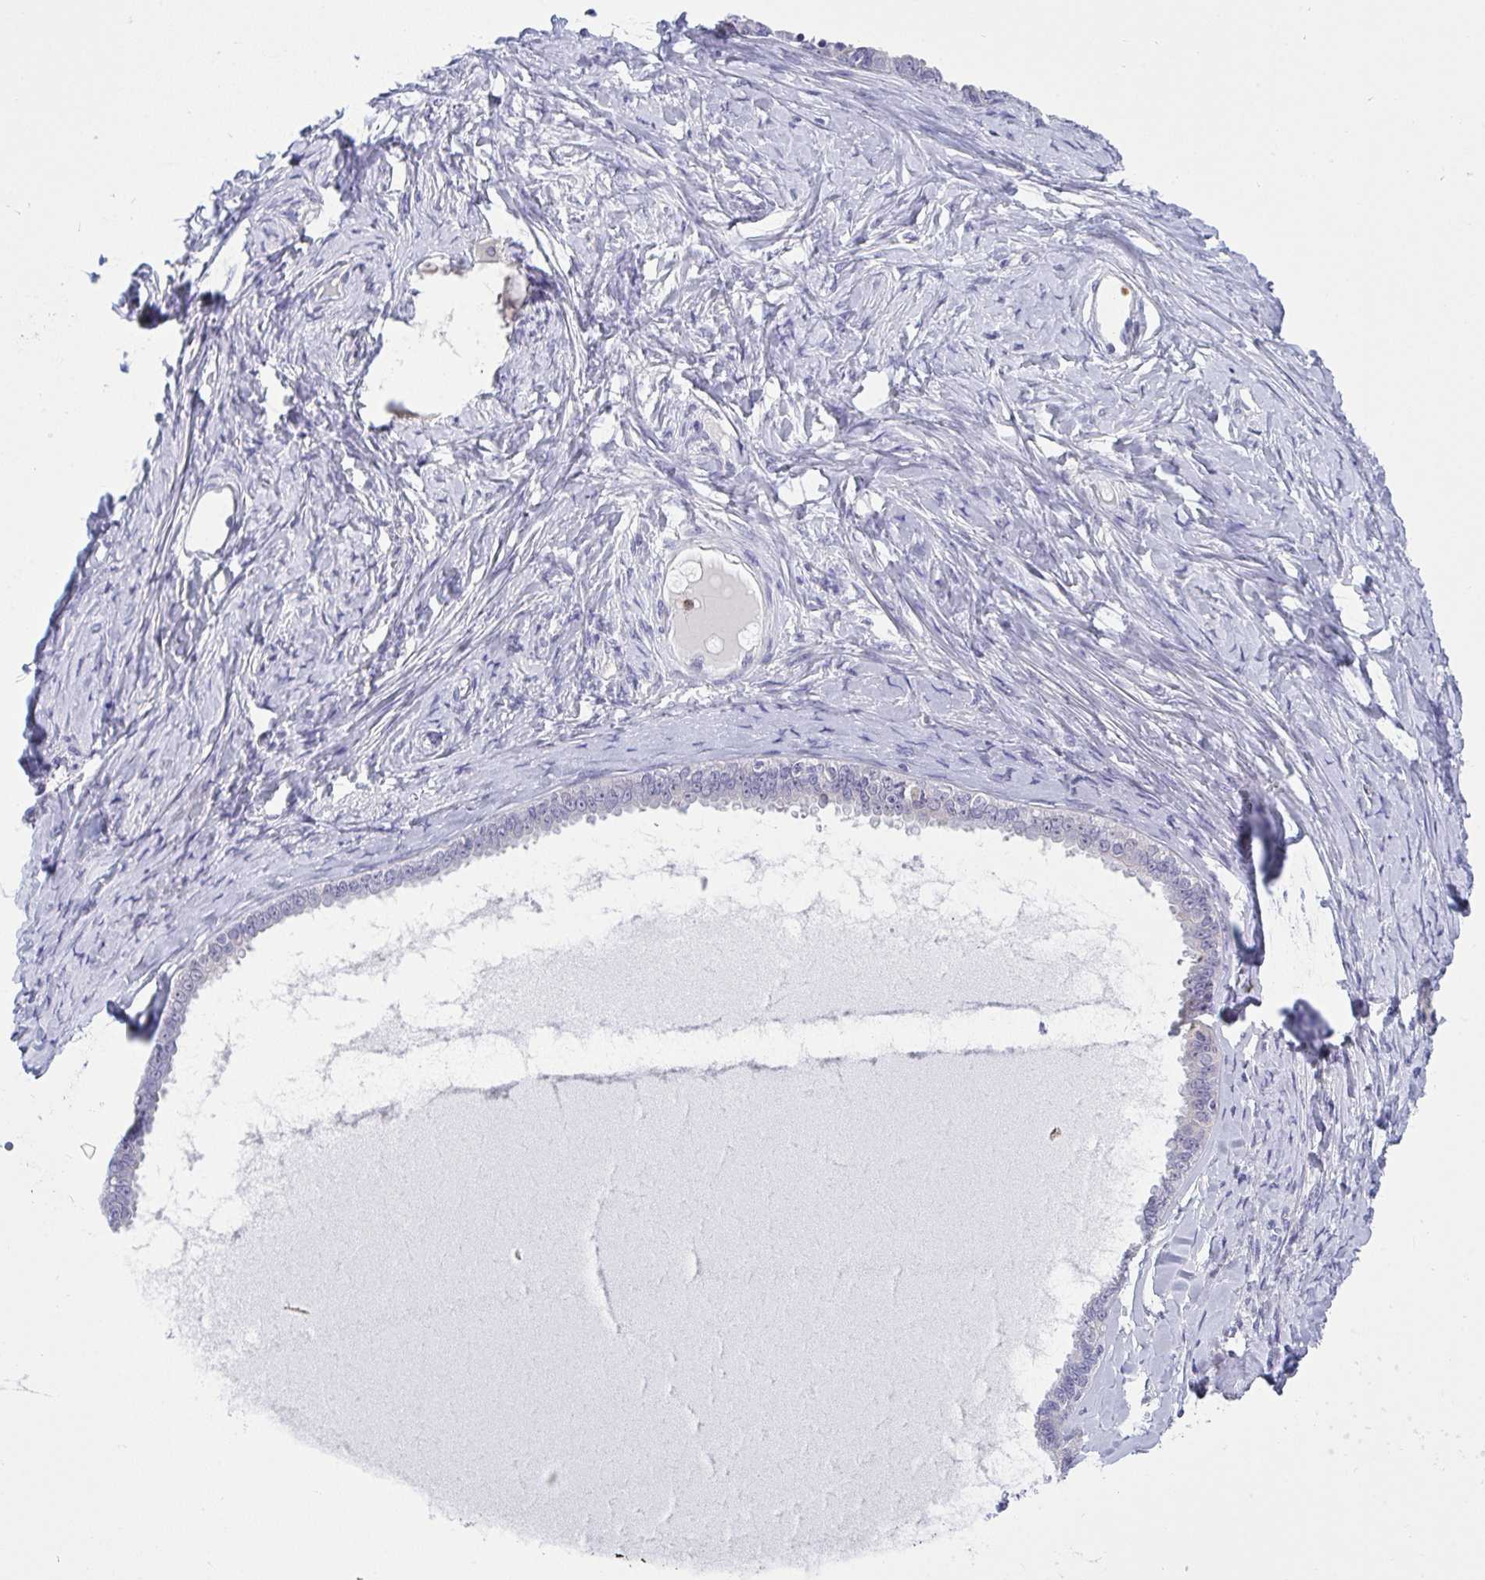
{"staining": {"intensity": "negative", "quantity": "none", "location": "none"}, "tissue": "ovarian cancer", "cell_type": "Tumor cells", "image_type": "cancer", "snomed": [{"axis": "morphology", "description": "Cystadenocarcinoma, serous, NOS"}, {"axis": "topography", "description": "Ovary"}], "caption": "Serous cystadenocarcinoma (ovarian) was stained to show a protein in brown. There is no significant positivity in tumor cells. (DAB (3,3'-diaminobenzidine) immunohistochemistry (IHC), high magnification).", "gene": "ZNF554", "patient": {"sex": "female", "age": 71}}